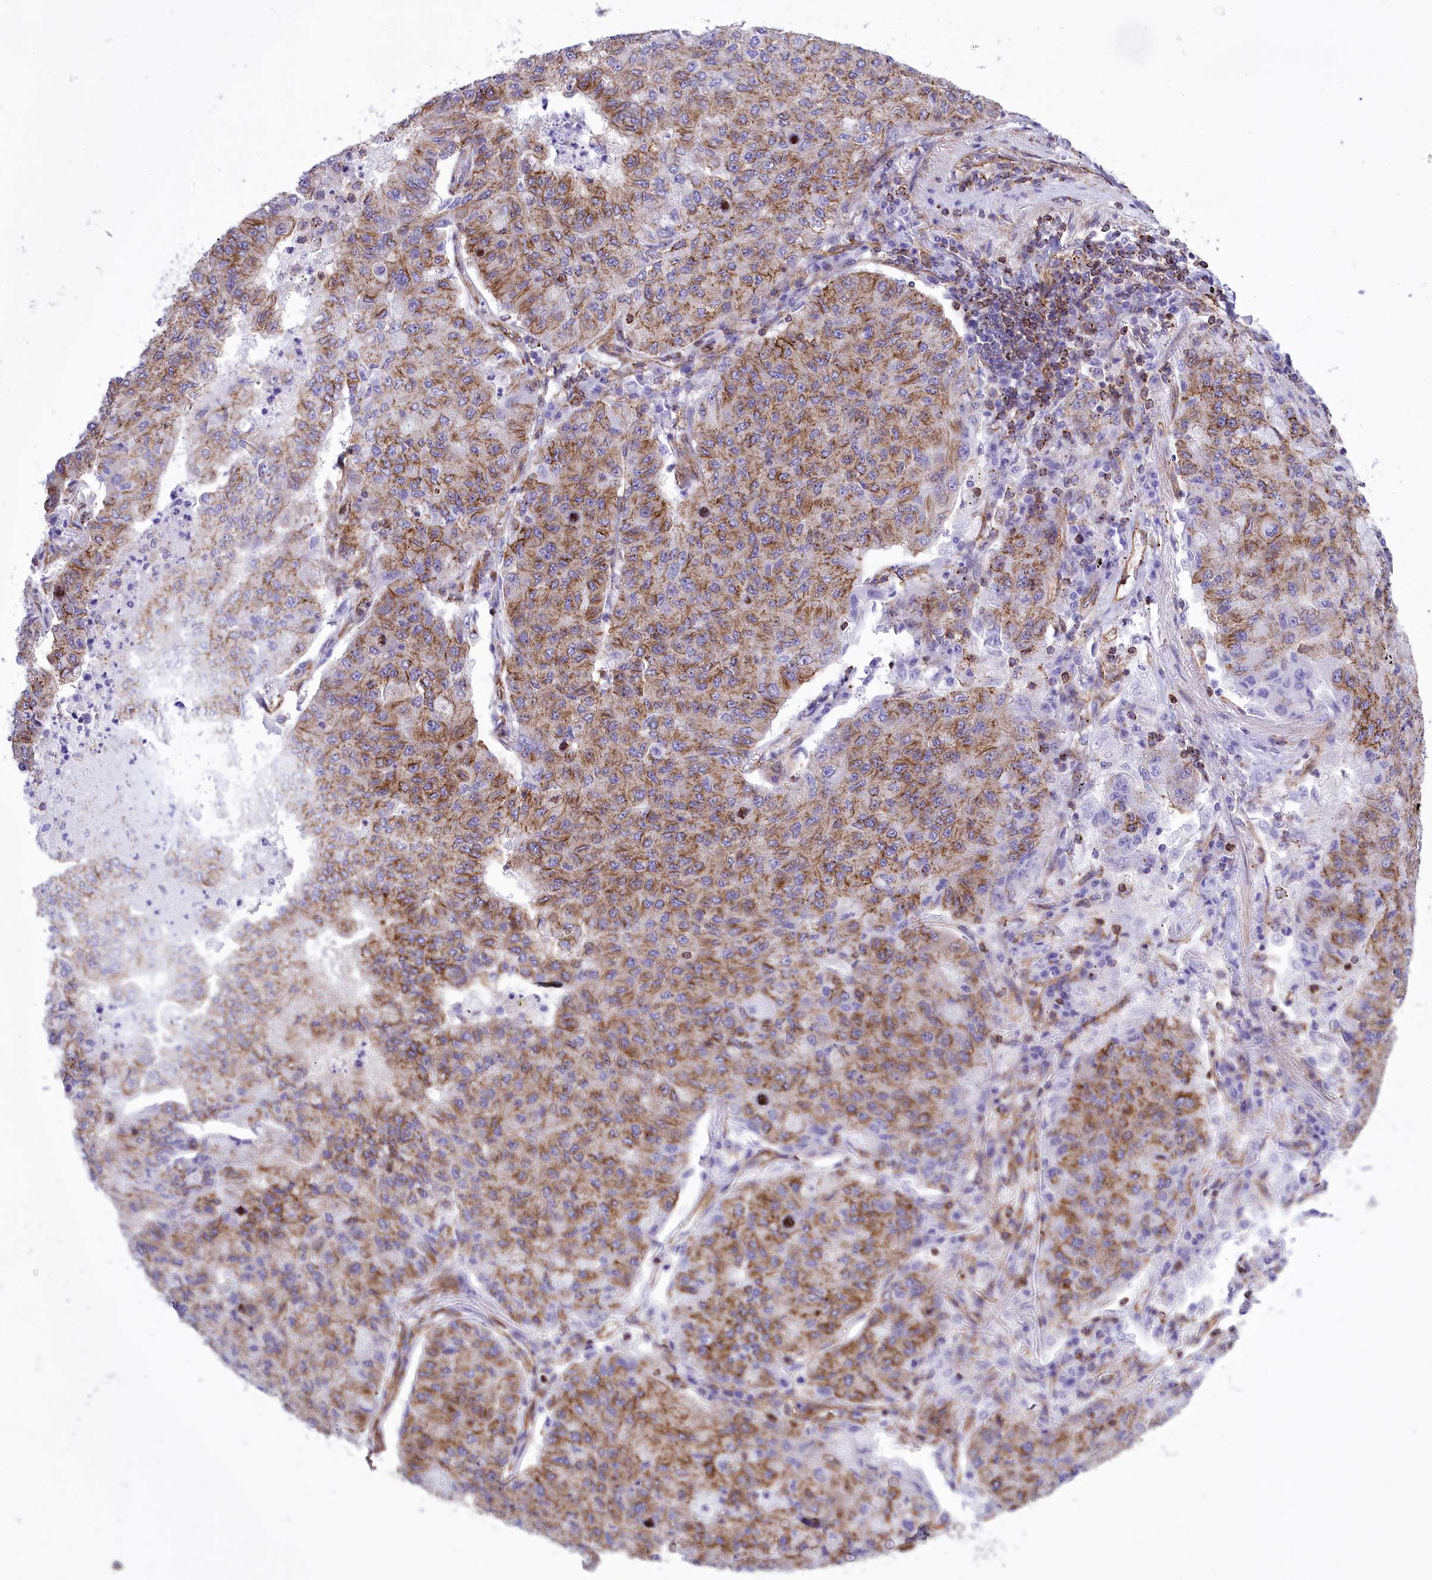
{"staining": {"intensity": "moderate", "quantity": ">75%", "location": "cytoplasmic/membranous"}, "tissue": "lung cancer", "cell_type": "Tumor cells", "image_type": "cancer", "snomed": [{"axis": "morphology", "description": "Squamous cell carcinoma, NOS"}, {"axis": "topography", "description": "Lung"}], "caption": "The immunohistochemical stain highlights moderate cytoplasmic/membranous staining in tumor cells of lung cancer tissue.", "gene": "SEPTIN9", "patient": {"sex": "male", "age": 74}}